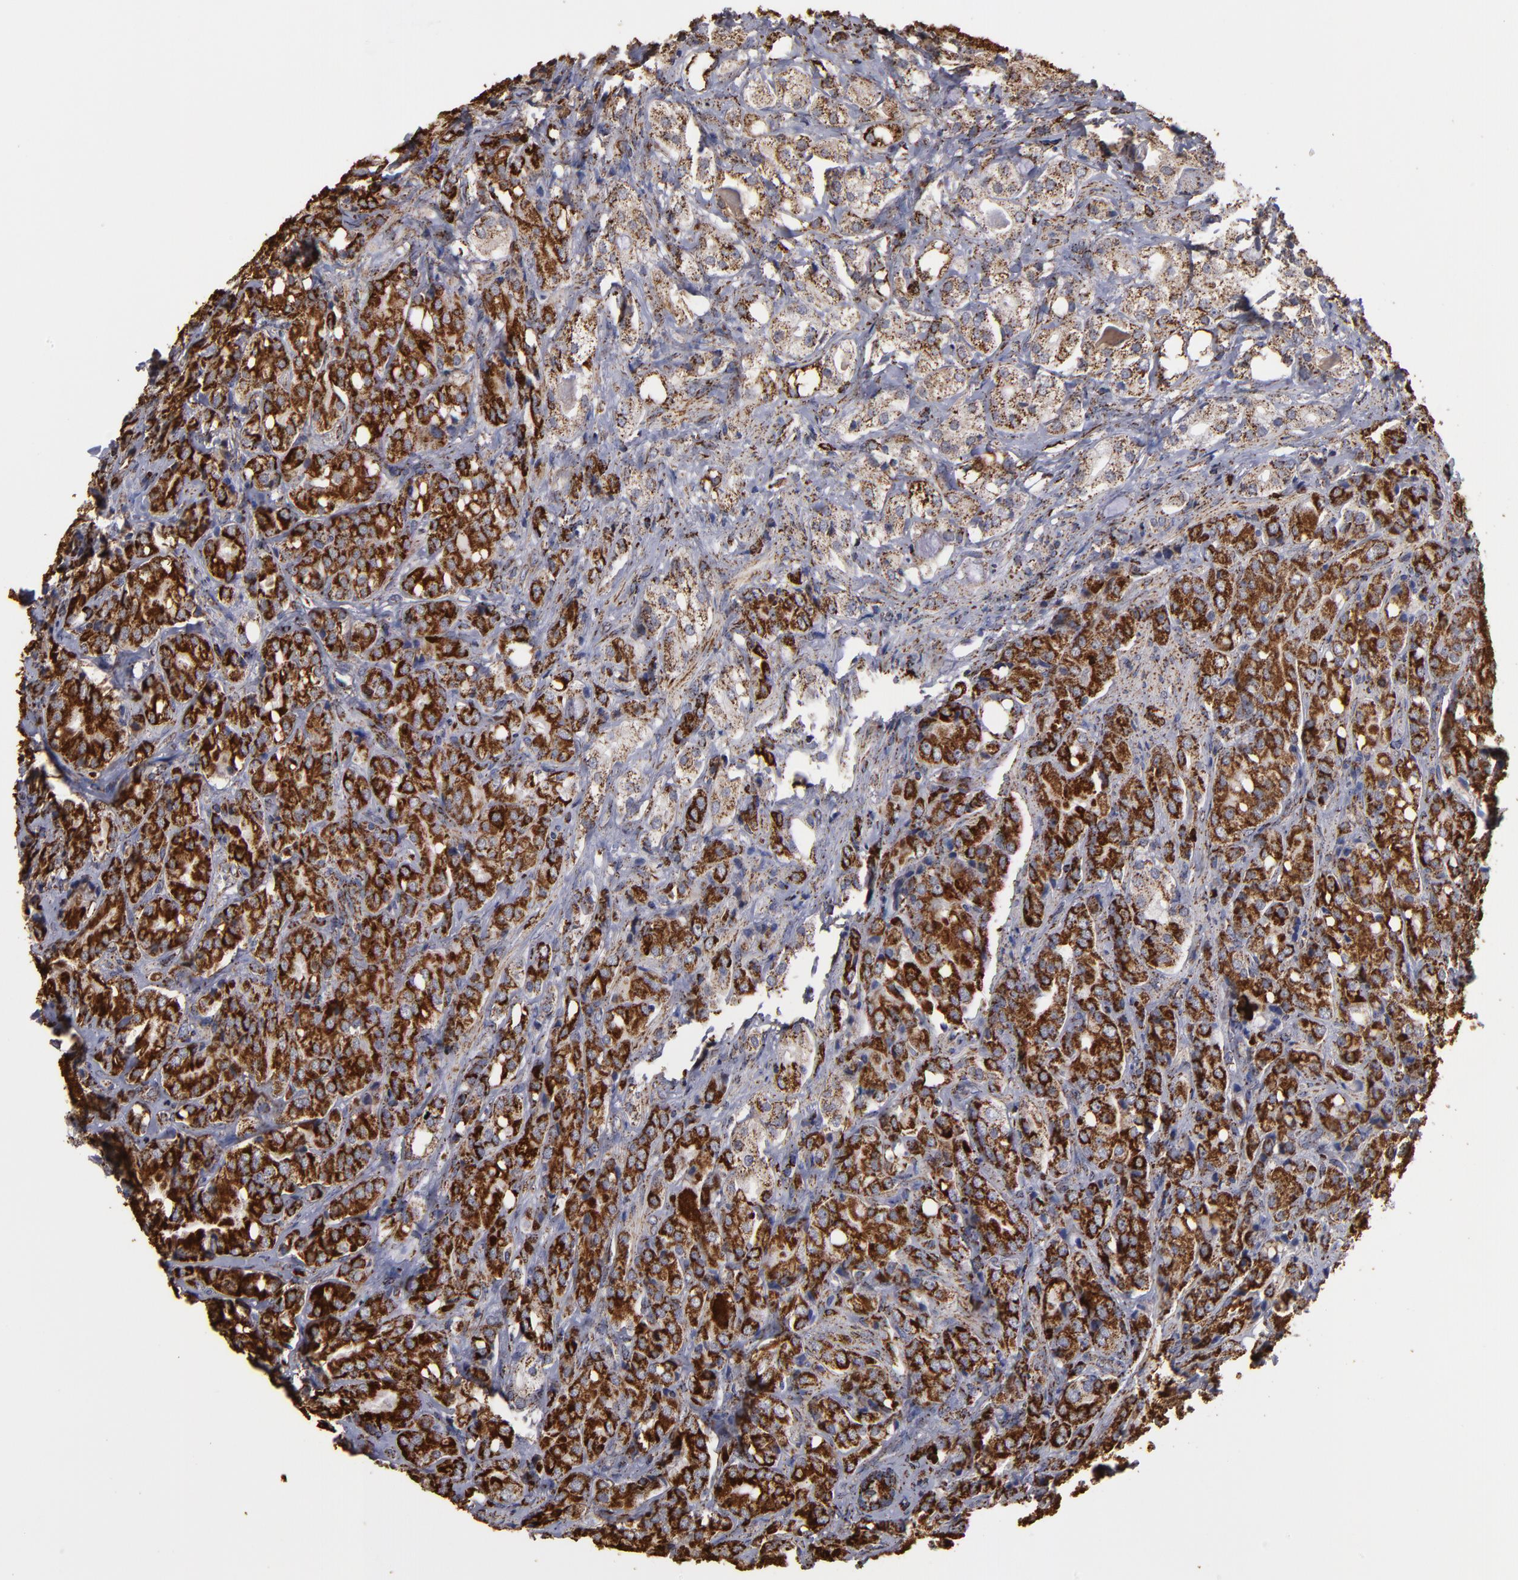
{"staining": {"intensity": "strong", "quantity": ">75%", "location": "cytoplasmic/membranous"}, "tissue": "prostate cancer", "cell_type": "Tumor cells", "image_type": "cancer", "snomed": [{"axis": "morphology", "description": "Adenocarcinoma, High grade"}, {"axis": "topography", "description": "Prostate"}], "caption": "DAB (3,3'-diaminobenzidine) immunohistochemical staining of human prostate high-grade adenocarcinoma reveals strong cytoplasmic/membranous protein positivity in about >75% of tumor cells.", "gene": "SOD2", "patient": {"sex": "male", "age": 68}}